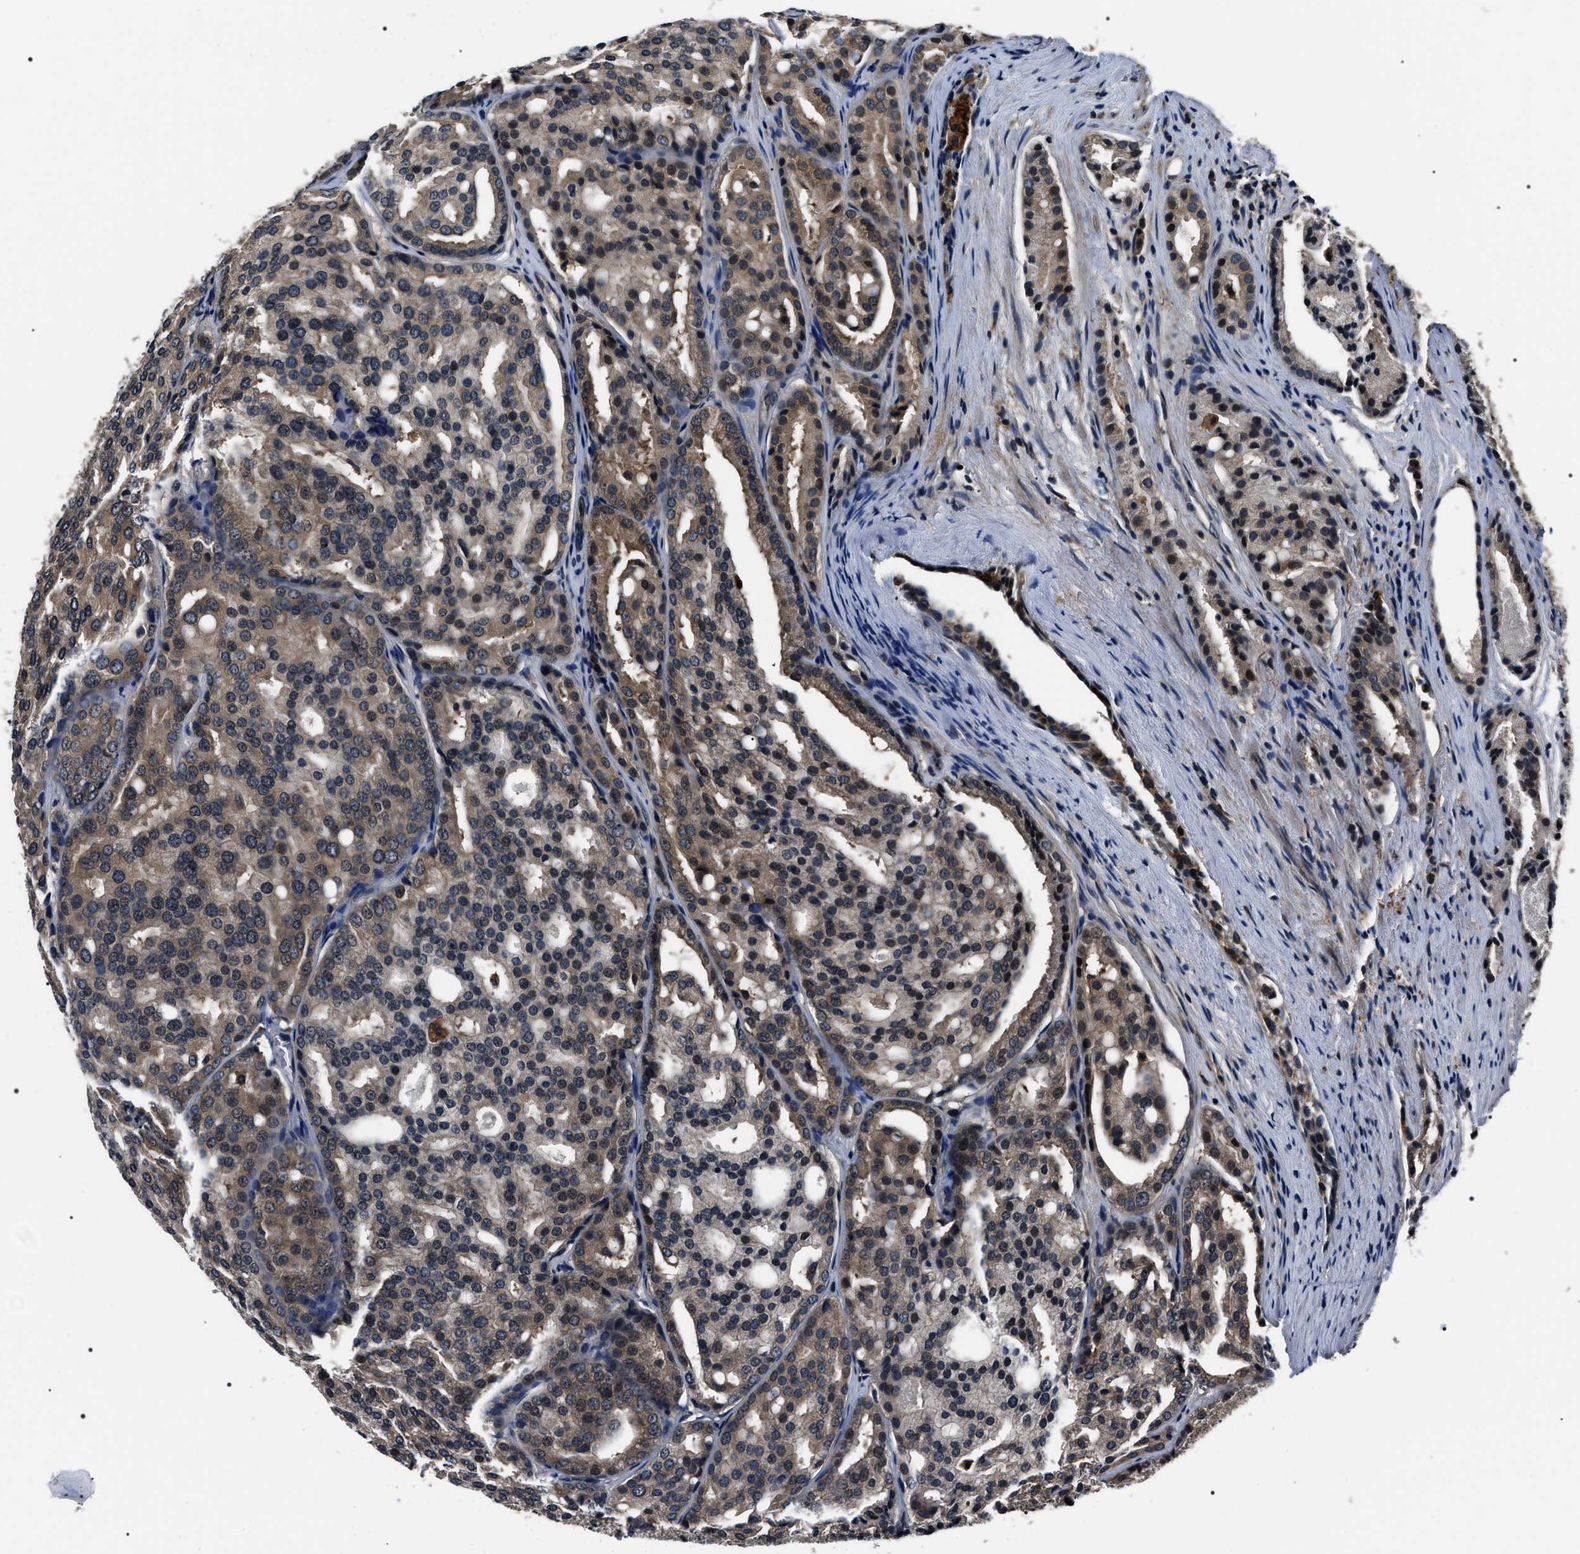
{"staining": {"intensity": "weak", "quantity": ">75%", "location": "cytoplasmic/membranous,nuclear"}, "tissue": "prostate cancer", "cell_type": "Tumor cells", "image_type": "cancer", "snomed": [{"axis": "morphology", "description": "Adenocarcinoma, High grade"}, {"axis": "topography", "description": "Prostate"}], "caption": "A photomicrograph of human prostate high-grade adenocarcinoma stained for a protein shows weak cytoplasmic/membranous and nuclear brown staining in tumor cells.", "gene": "SIPA1", "patient": {"sex": "male", "age": 64}}